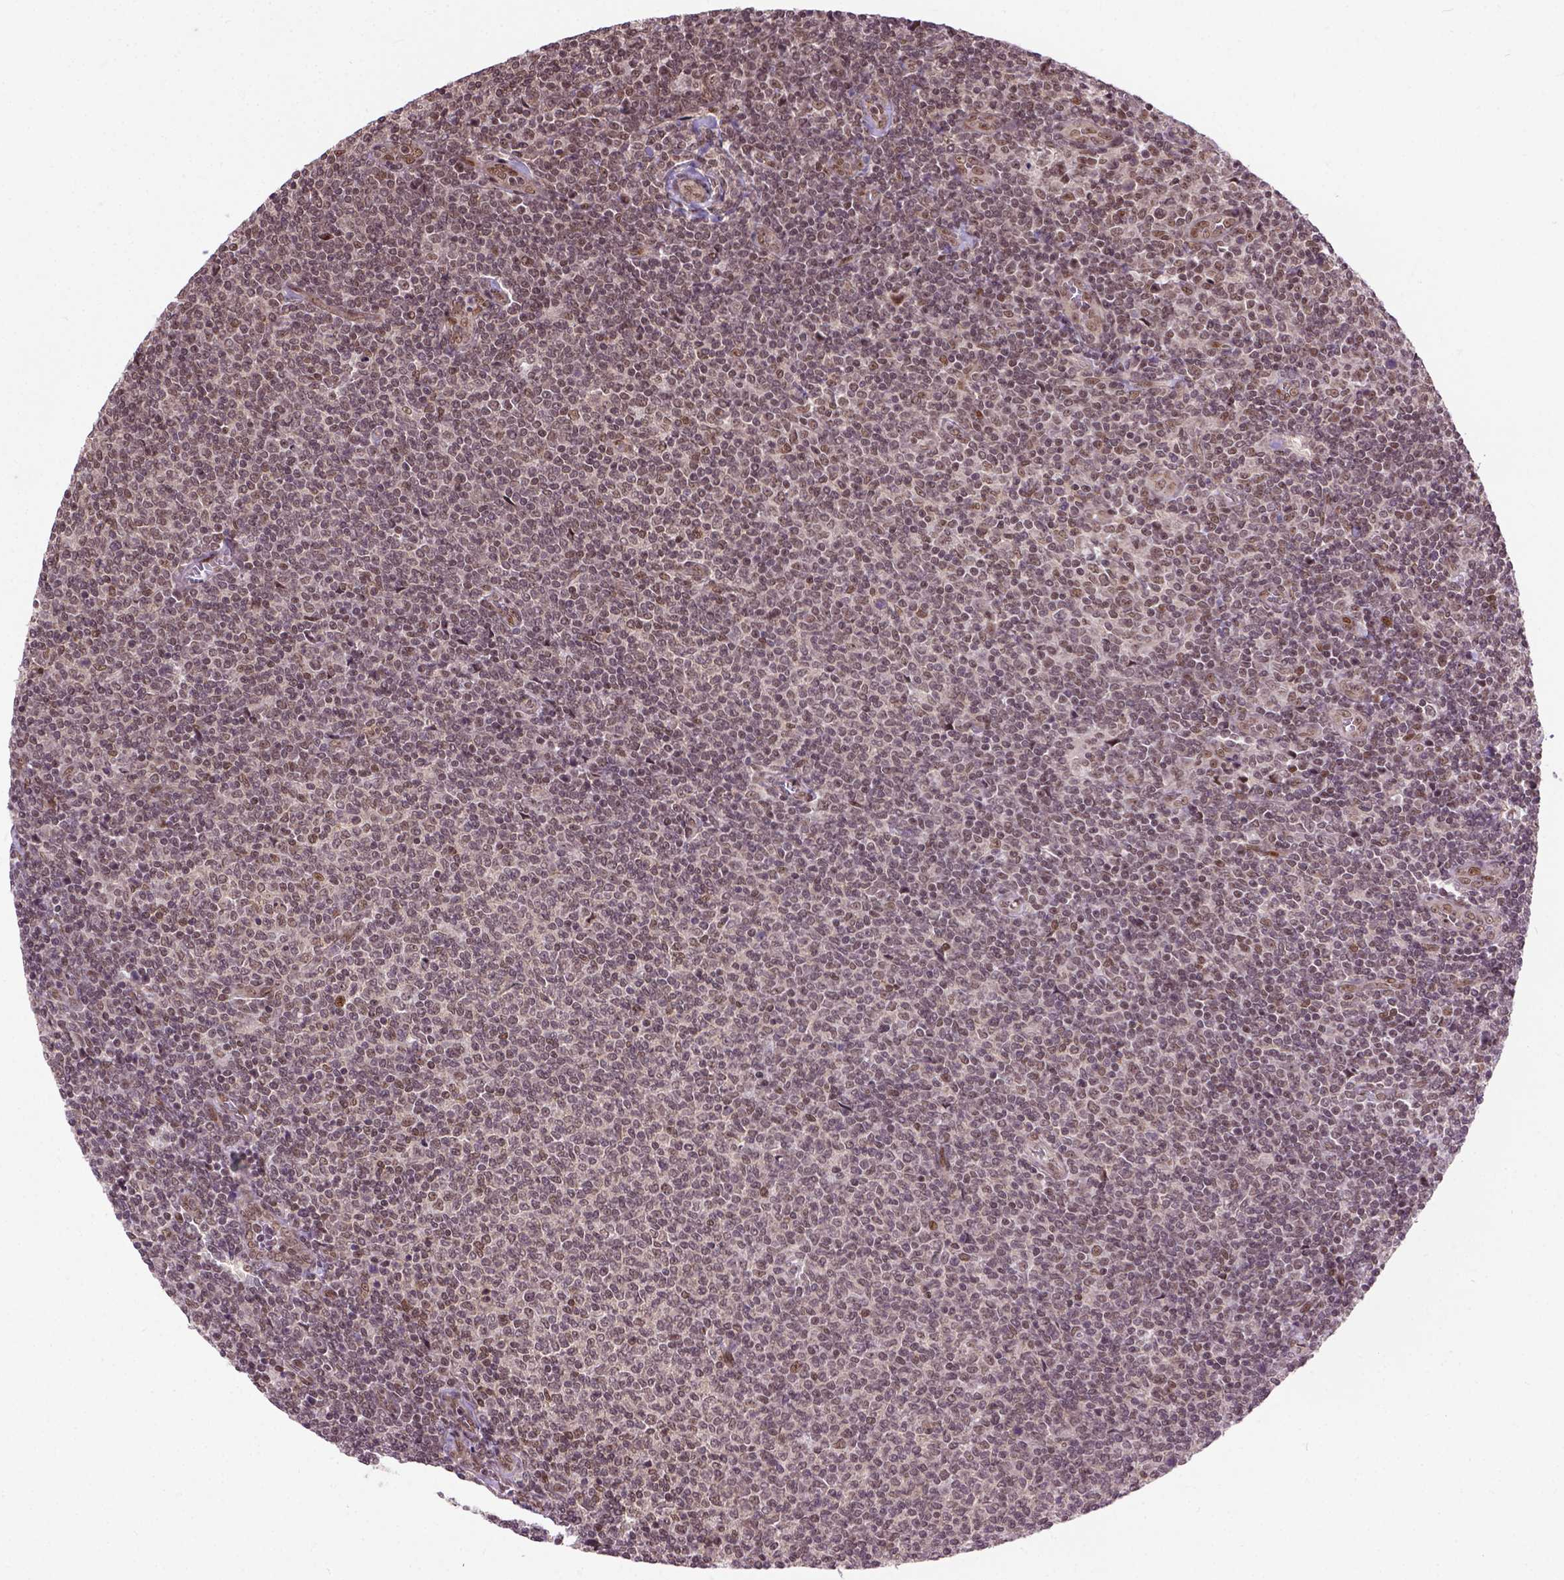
{"staining": {"intensity": "weak", "quantity": ">75%", "location": "nuclear"}, "tissue": "lymphoma", "cell_type": "Tumor cells", "image_type": "cancer", "snomed": [{"axis": "morphology", "description": "Malignant lymphoma, non-Hodgkin's type, Low grade"}, {"axis": "topography", "description": "Lymph node"}], "caption": "The immunohistochemical stain highlights weak nuclear expression in tumor cells of lymphoma tissue.", "gene": "ZNF630", "patient": {"sex": "male", "age": 52}}